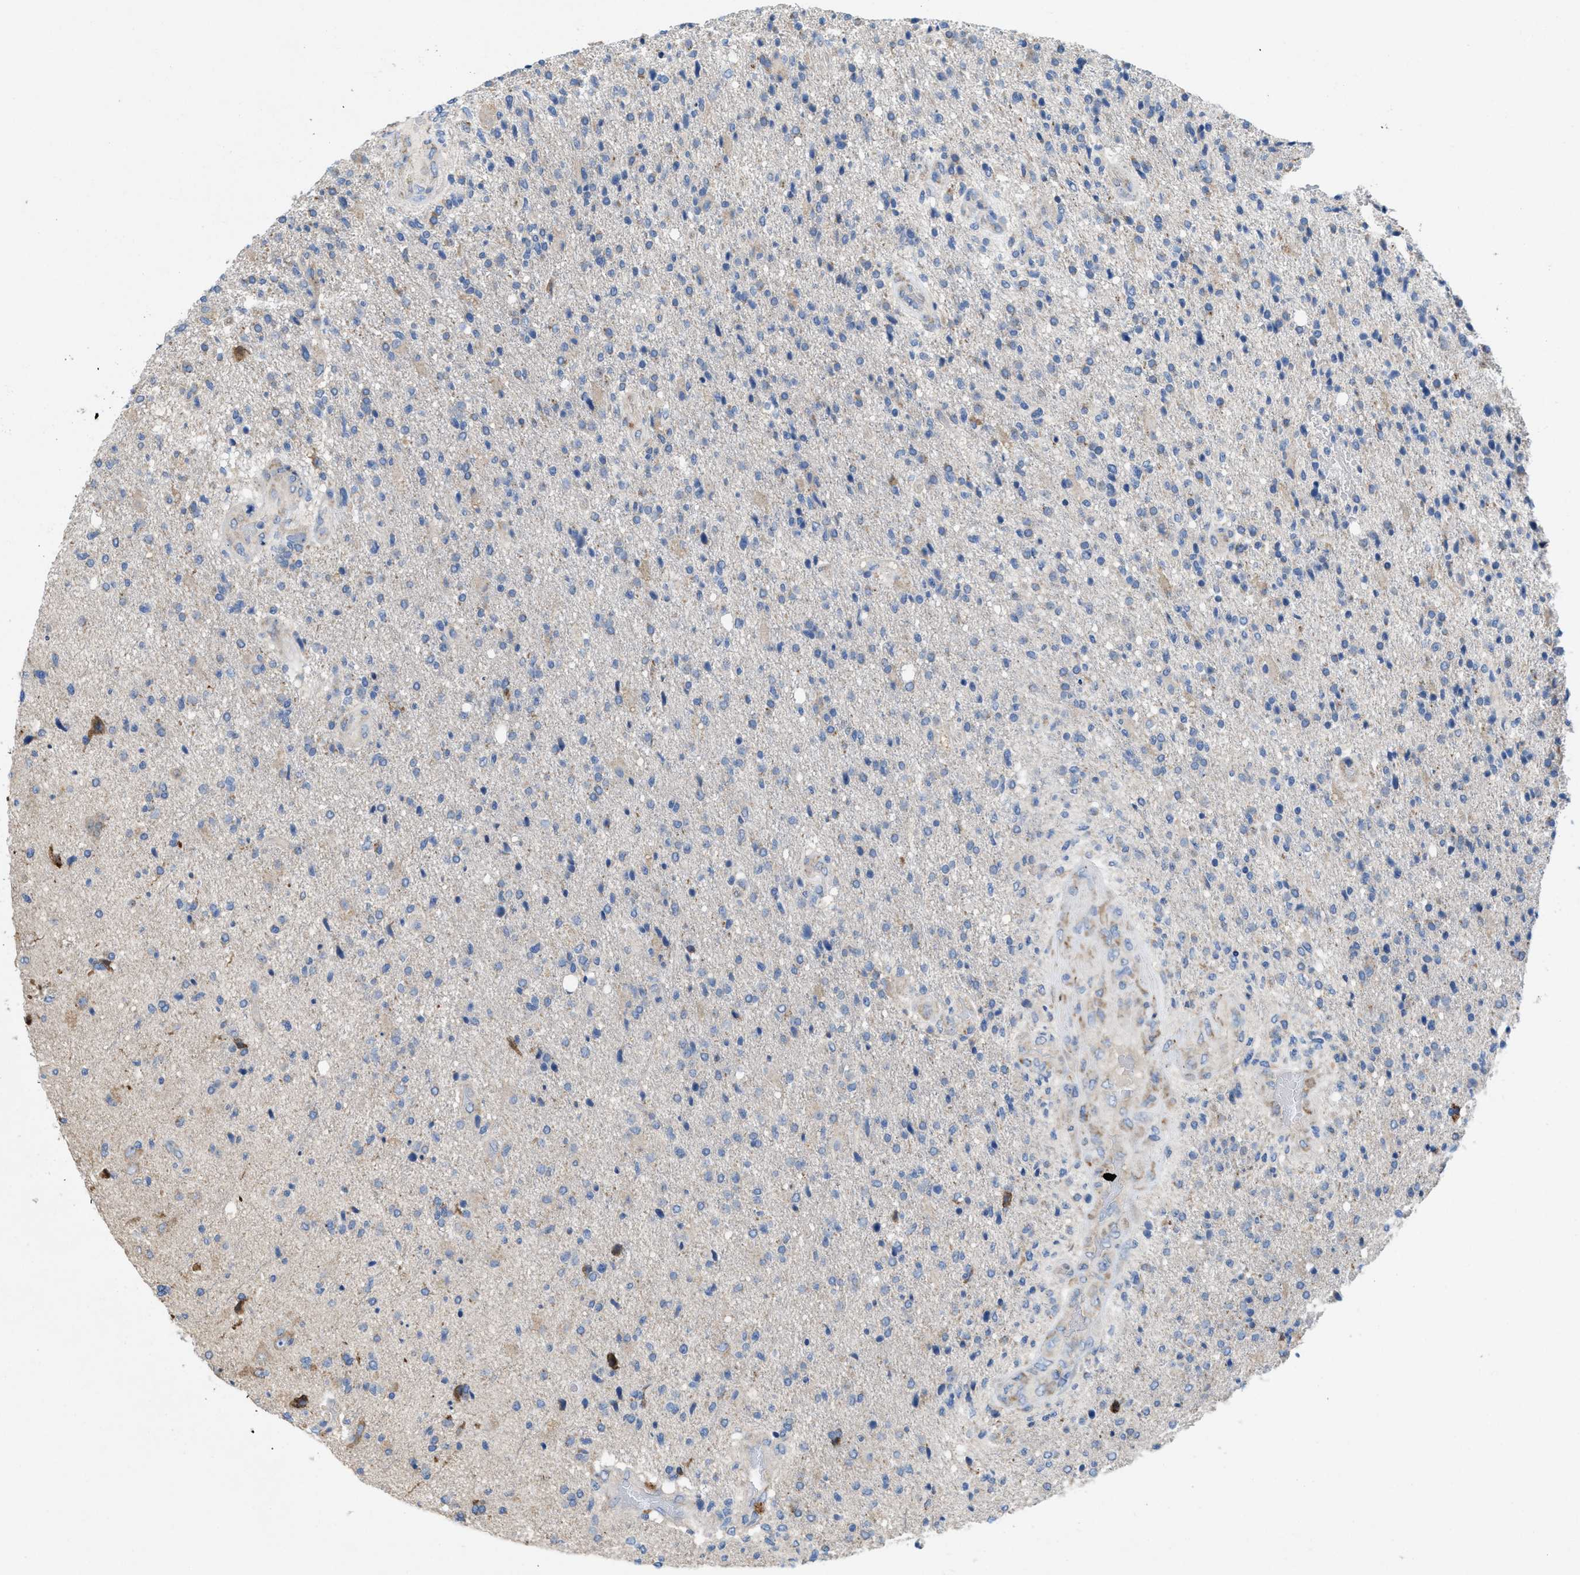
{"staining": {"intensity": "negative", "quantity": "none", "location": "none"}, "tissue": "glioma", "cell_type": "Tumor cells", "image_type": "cancer", "snomed": [{"axis": "morphology", "description": "Glioma, malignant, High grade"}, {"axis": "topography", "description": "Brain"}], "caption": "IHC image of human high-grade glioma (malignant) stained for a protein (brown), which displays no expression in tumor cells.", "gene": "DYNC2I1", "patient": {"sex": "male", "age": 72}}